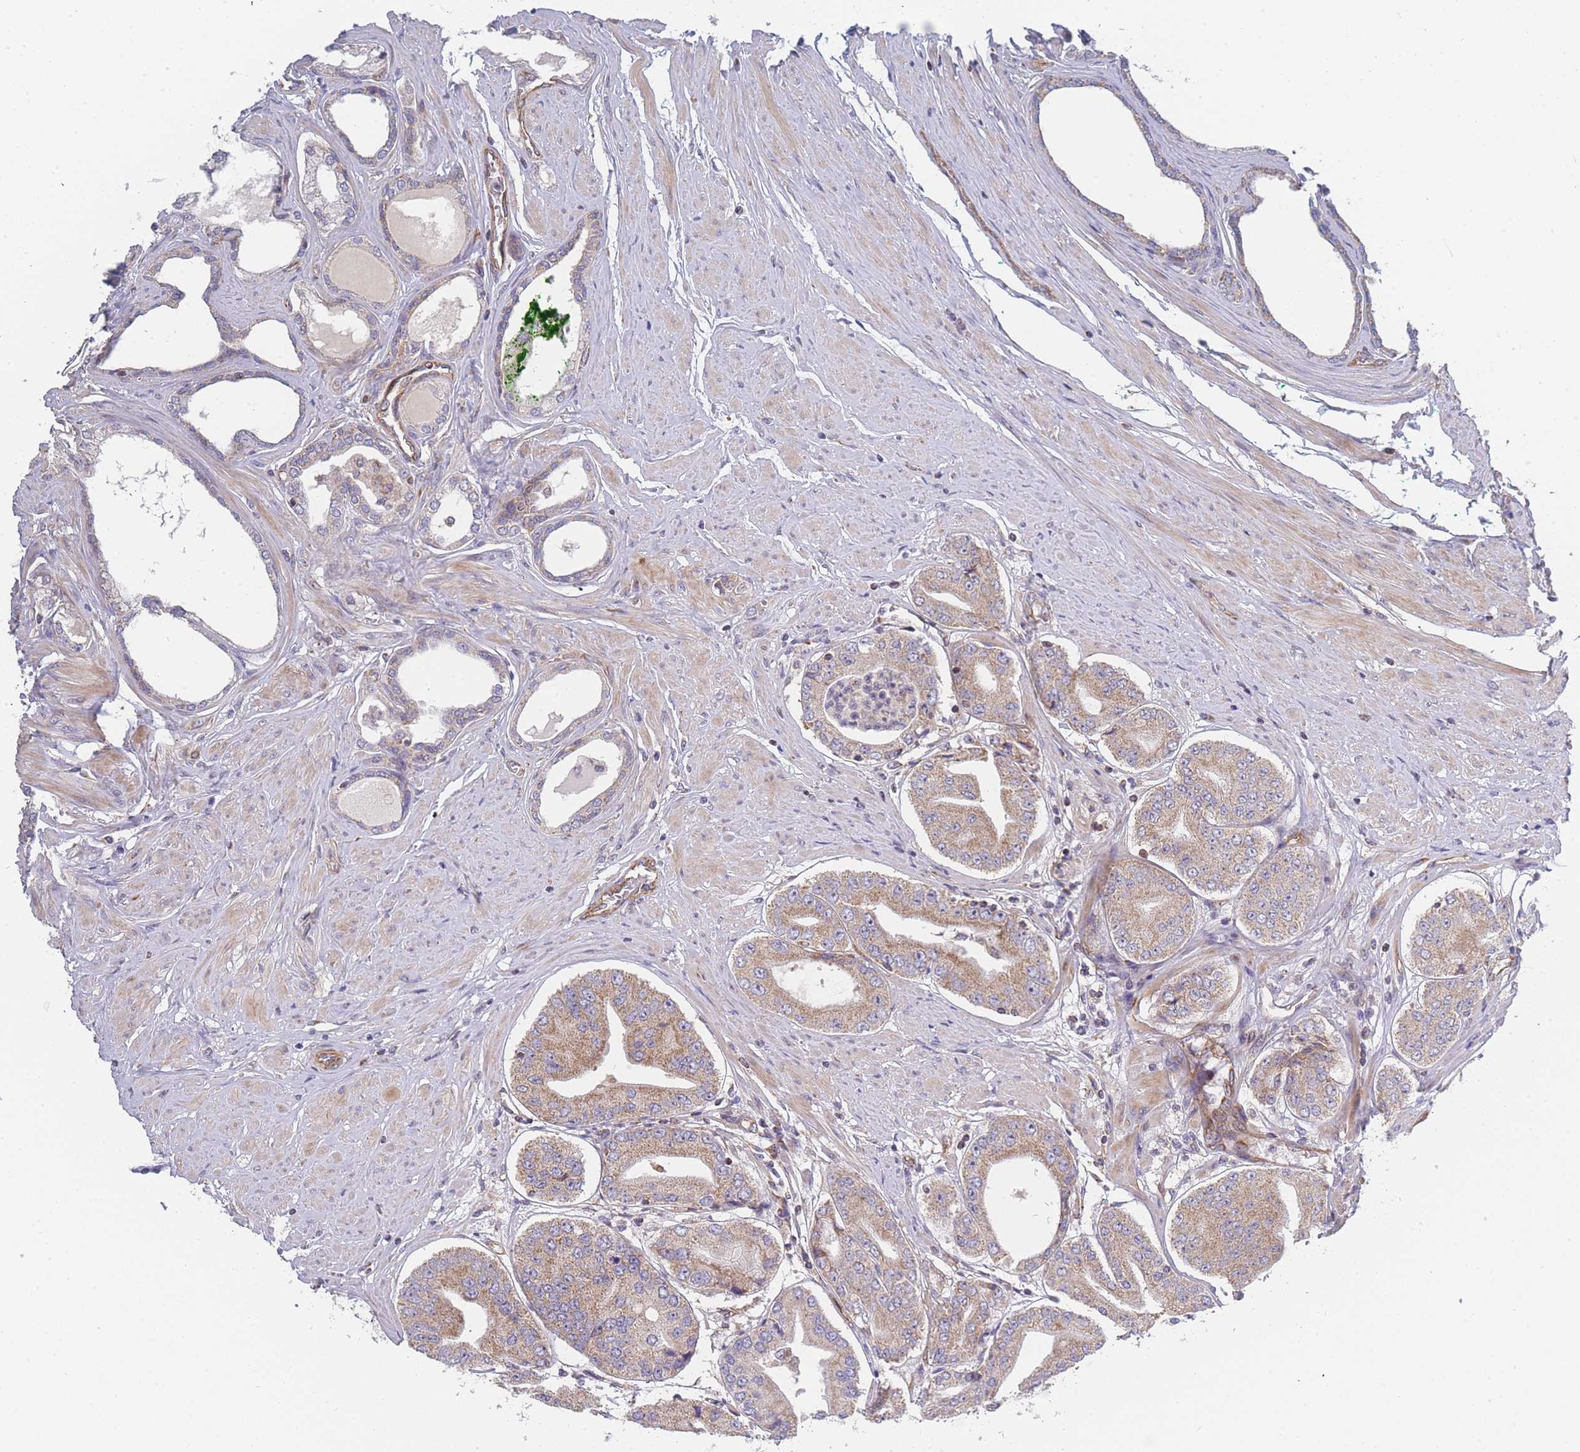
{"staining": {"intensity": "weak", "quantity": ">75%", "location": "cytoplasmic/membranous"}, "tissue": "prostate cancer", "cell_type": "Tumor cells", "image_type": "cancer", "snomed": [{"axis": "morphology", "description": "Adenocarcinoma, High grade"}, {"axis": "topography", "description": "Prostate"}], "caption": "Prostate cancer stained with immunohistochemistry (IHC) demonstrates weak cytoplasmic/membranous staining in about >75% of tumor cells.", "gene": "MTRES1", "patient": {"sex": "male", "age": 63}}